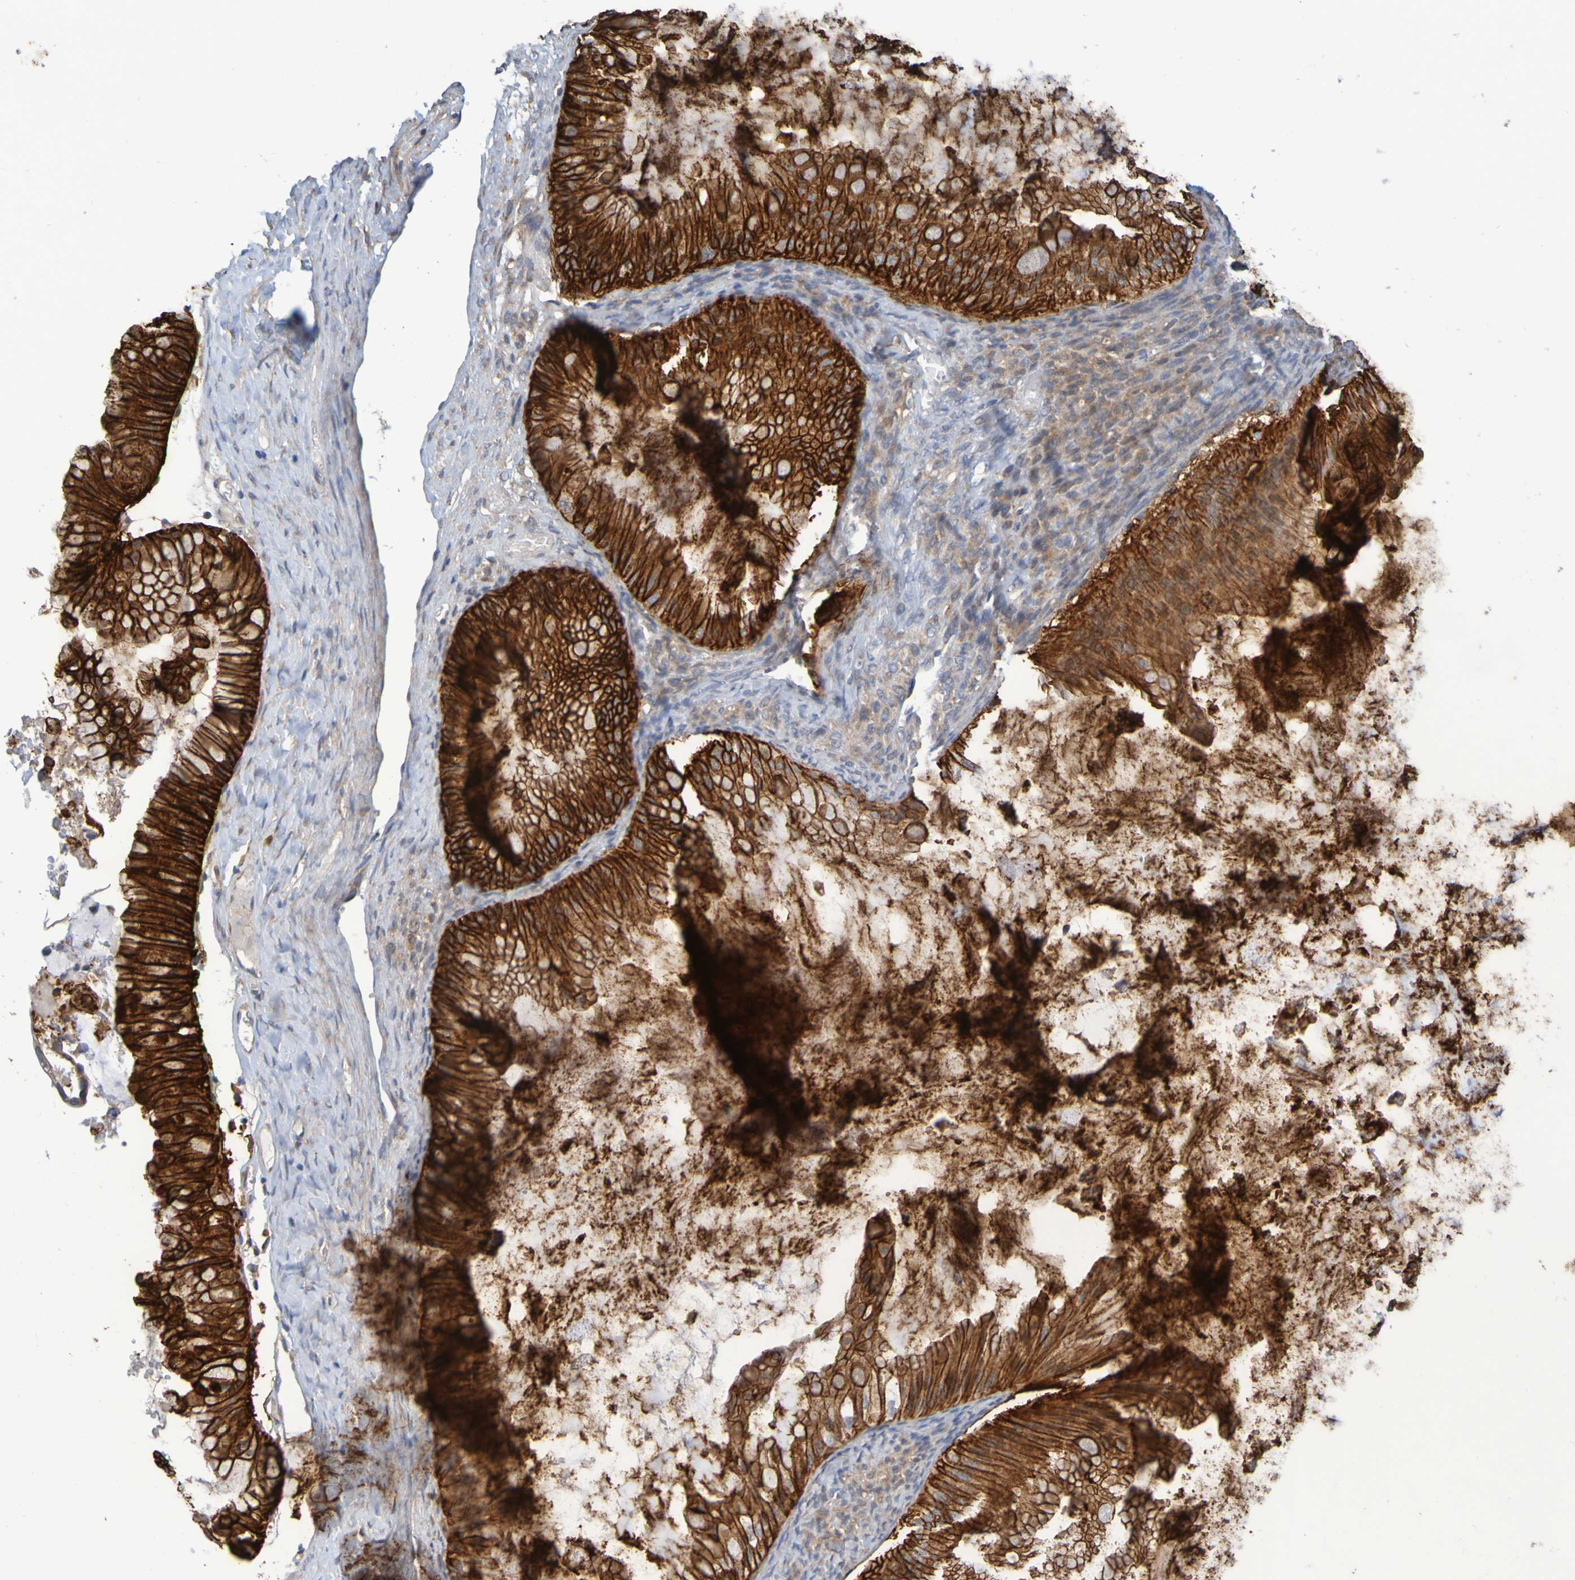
{"staining": {"intensity": "strong", "quantity": ">75%", "location": "cytoplasmic/membranous"}, "tissue": "ovarian cancer", "cell_type": "Tumor cells", "image_type": "cancer", "snomed": [{"axis": "morphology", "description": "Cystadenocarcinoma, mucinous, NOS"}, {"axis": "topography", "description": "Ovary"}], "caption": "This micrograph shows ovarian cancer stained with immunohistochemistry to label a protein in brown. The cytoplasmic/membranous of tumor cells show strong positivity for the protein. Nuclei are counter-stained blue.", "gene": "CLDN18", "patient": {"sex": "female", "age": 61}}